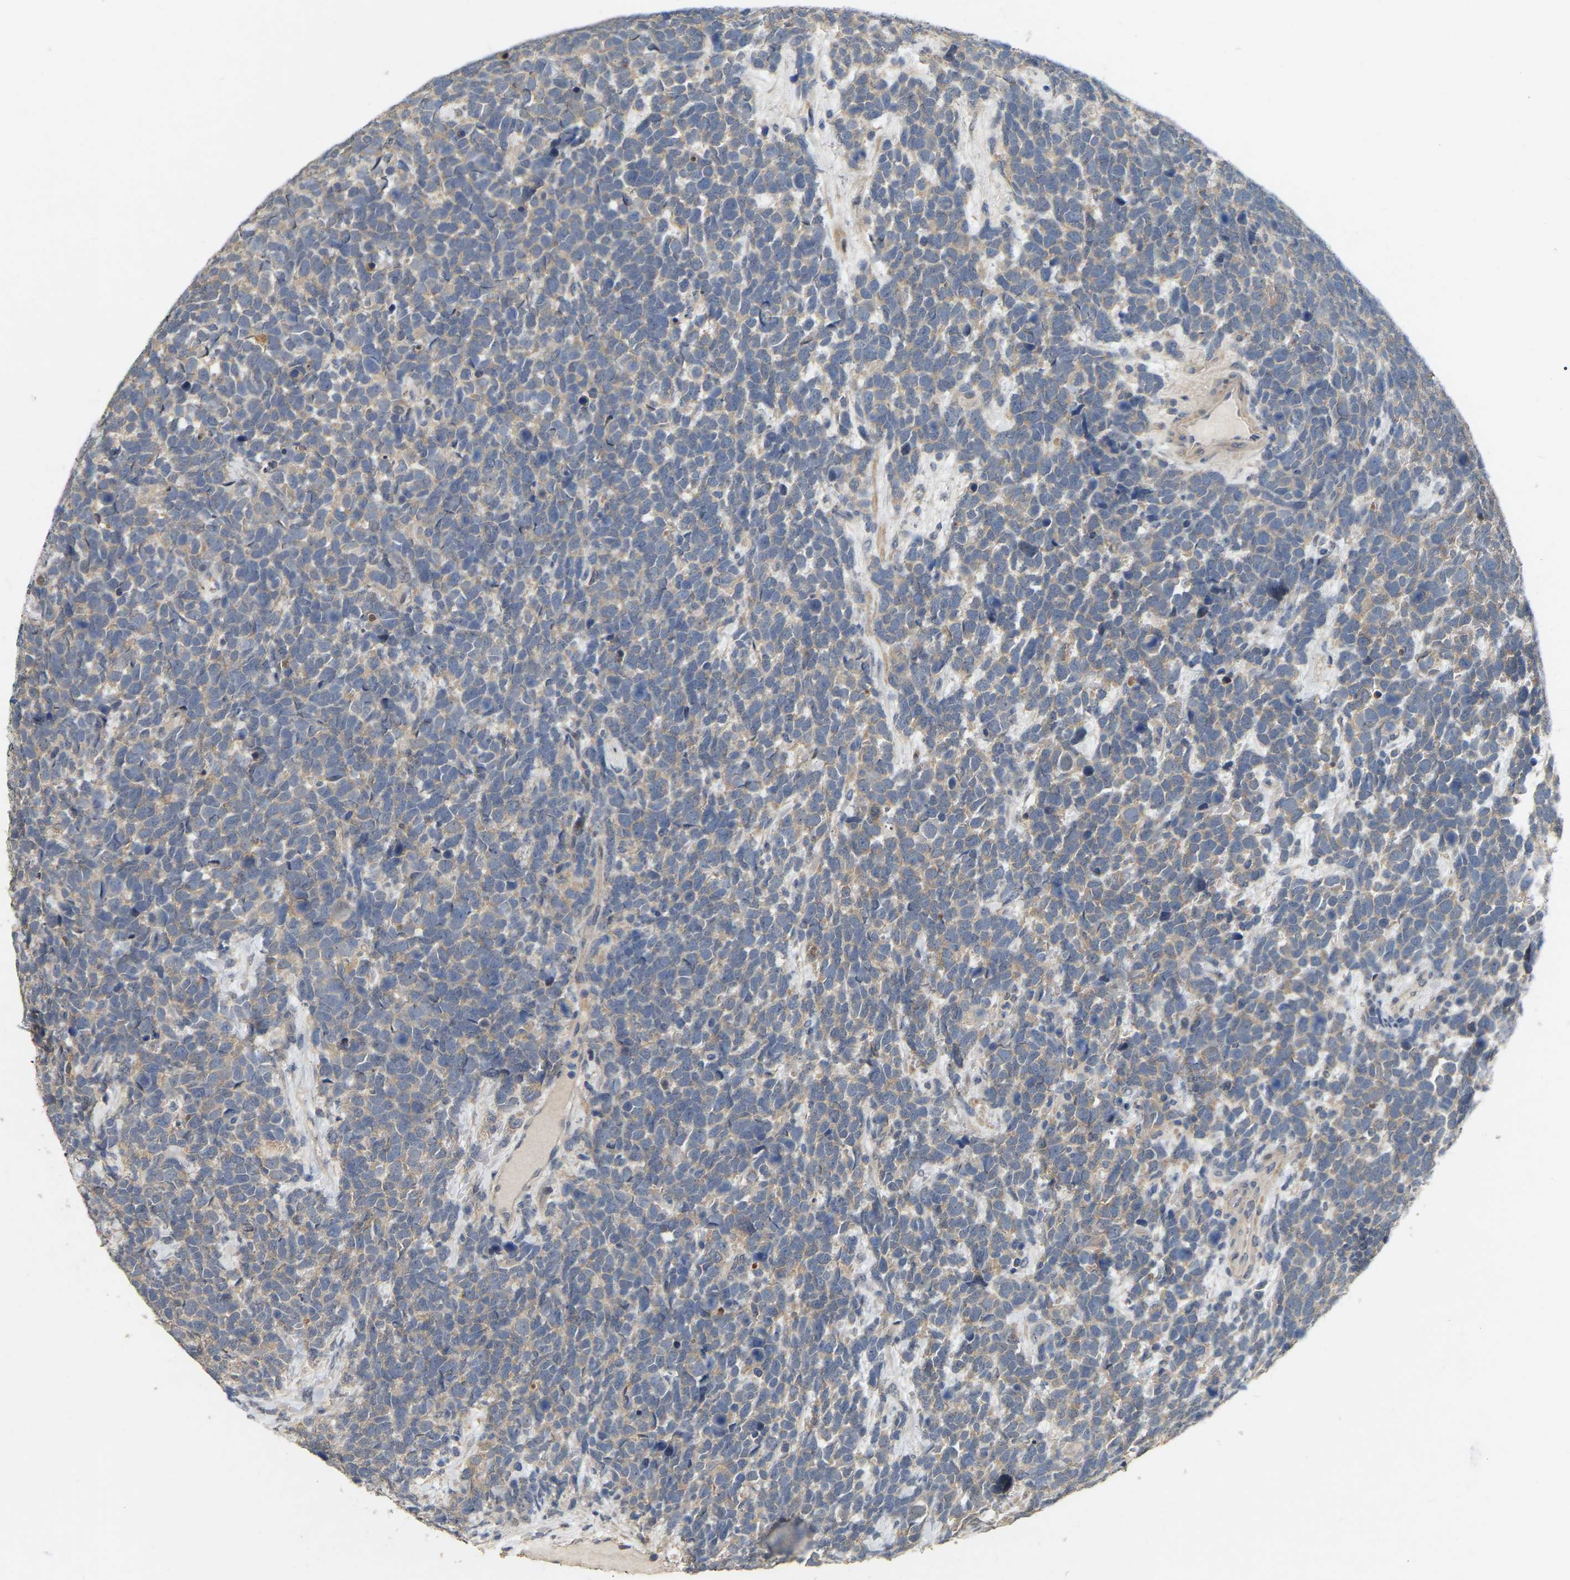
{"staining": {"intensity": "moderate", "quantity": ">75%", "location": "cytoplasmic/membranous"}, "tissue": "urothelial cancer", "cell_type": "Tumor cells", "image_type": "cancer", "snomed": [{"axis": "morphology", "description": "Urothelial carcinoma, High grade"}, {"axis": "topography", "description": "Urinary bladder"}], "caption": "High-grade urothelial carcinoma was stained to show a protein in brown. There is medium levels of moderate cytoplasmic/membranous staining in approximately >75% of tumor cells.", "gene": "RUVBL1", "patient": {"sex": "female", "age": 82}}